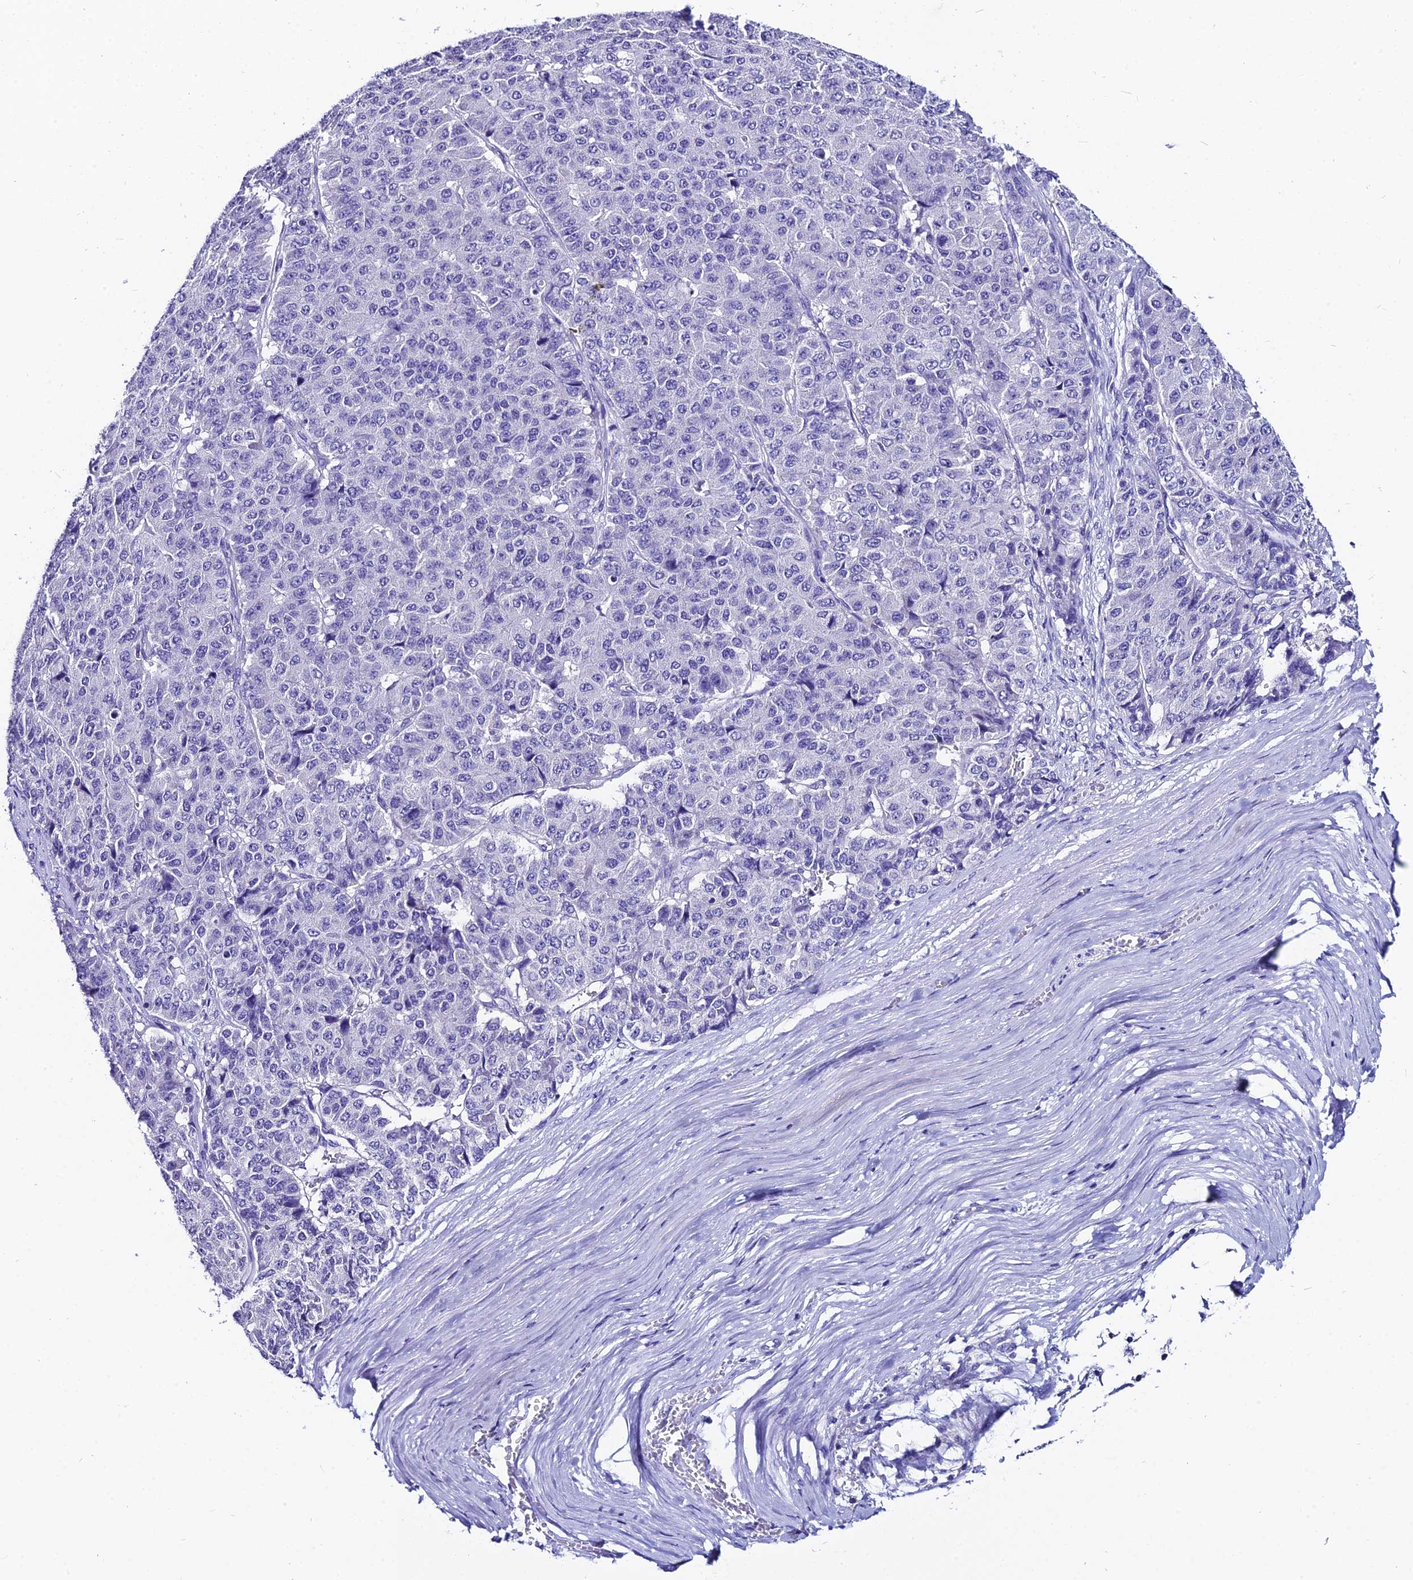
{"staining": {"intensity": "negative", "quantity": "none", "location": "none"}, "tissue": "pancreatic cancer", "cell_type": "Tumor cells", "image_type": "cancer", "snomed": [{"axis": "morphology", "description": "Adenocarcinoma, NOS"}, {"axis": "topography", "description": "Pancreas"}], "caption": "Immunohistochemistry (IHC) of adenocarcinoma (pancreatic) exhibits no expression in tumor cells.", "gene": "LGALS7", "patient": {"sex": "male", "age": 50}}